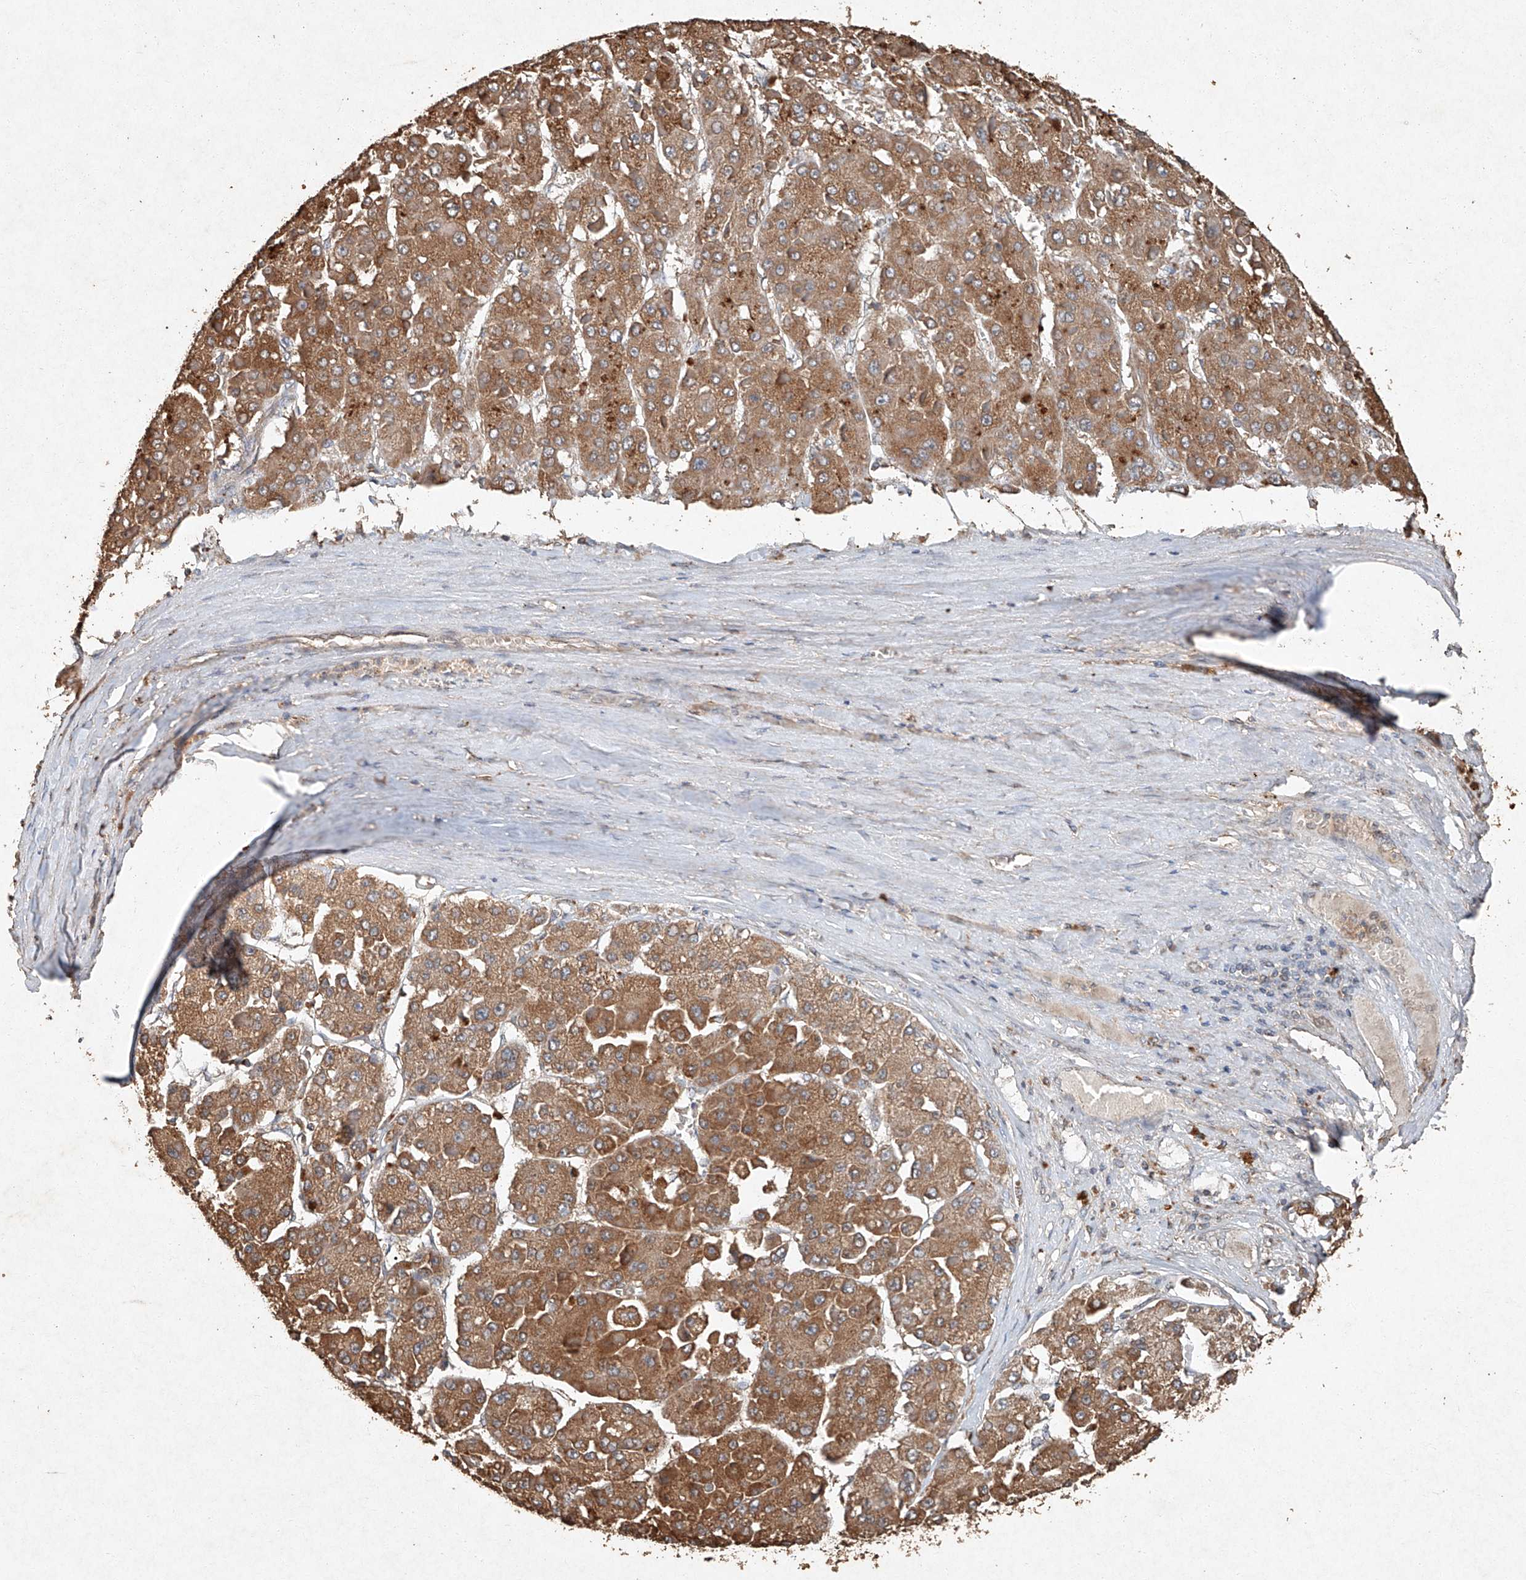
{"staining": {"intensity": "moderate", "quantity": ">75%", "location": "cytoplasmic/membranous"}, "tissue": "liver cancer", "cell_type": "Tumor cells", "image_type": "cancer", "snomed": [{"axis": "morphology", "description": "Carcinoma, Hepatocellular, NOS"}, {"axis": "topography", "description": "Liver"}], "caption": "The immunohistochemical stain highlights moderate cytoplasmic/membranous staining in tumor cells of liver hepatocellular carcinoma tissue. (DAB IHC, brown staining for protein, blue staining for nuclei).", "gene": "STK3", "patient": {"sex": "female", "age": 73}}